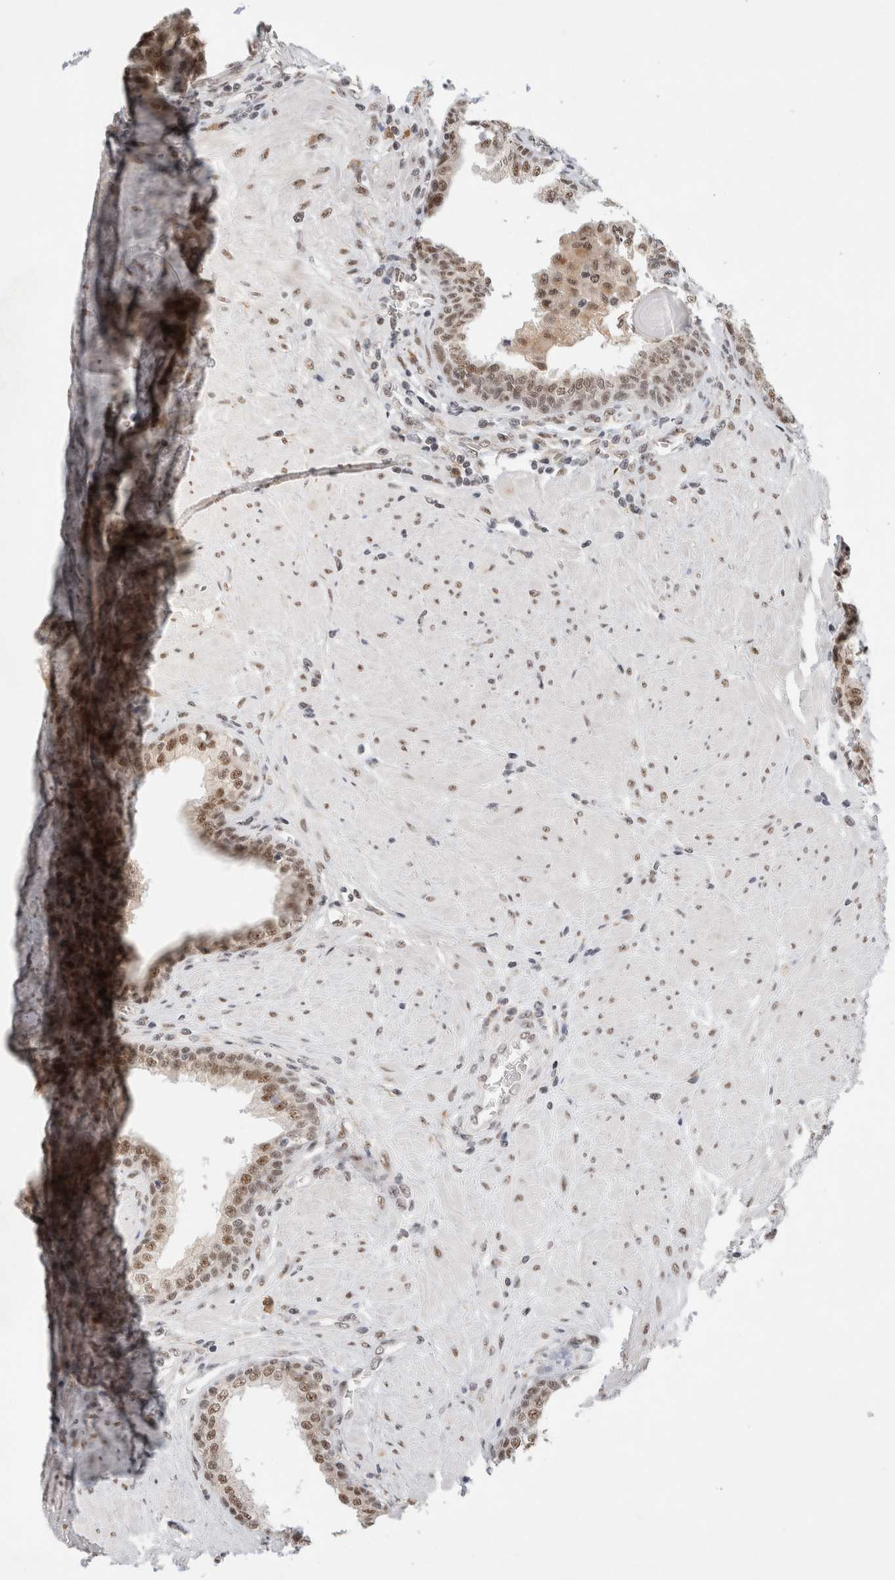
{"staining": {"intensity": "moderate", "quantity": ">75%", "location": "nuclear"}, "tissue": "prostate", "cell_type": "Glandular cells", "image_type": "normal", "snomed": [{"axis": "morphology", "description": "Normal tissue, NOS"}, {"axis": "topography", "description": "Prostate"}], "caption": "Immunohistochemical staining of normal human prostate demonstrates medium levels of moderate nuclear expression in approximately >75% of glandular cells.", "gene": "NCAPG2", "patient": {"sex": "male", "age": 51}}